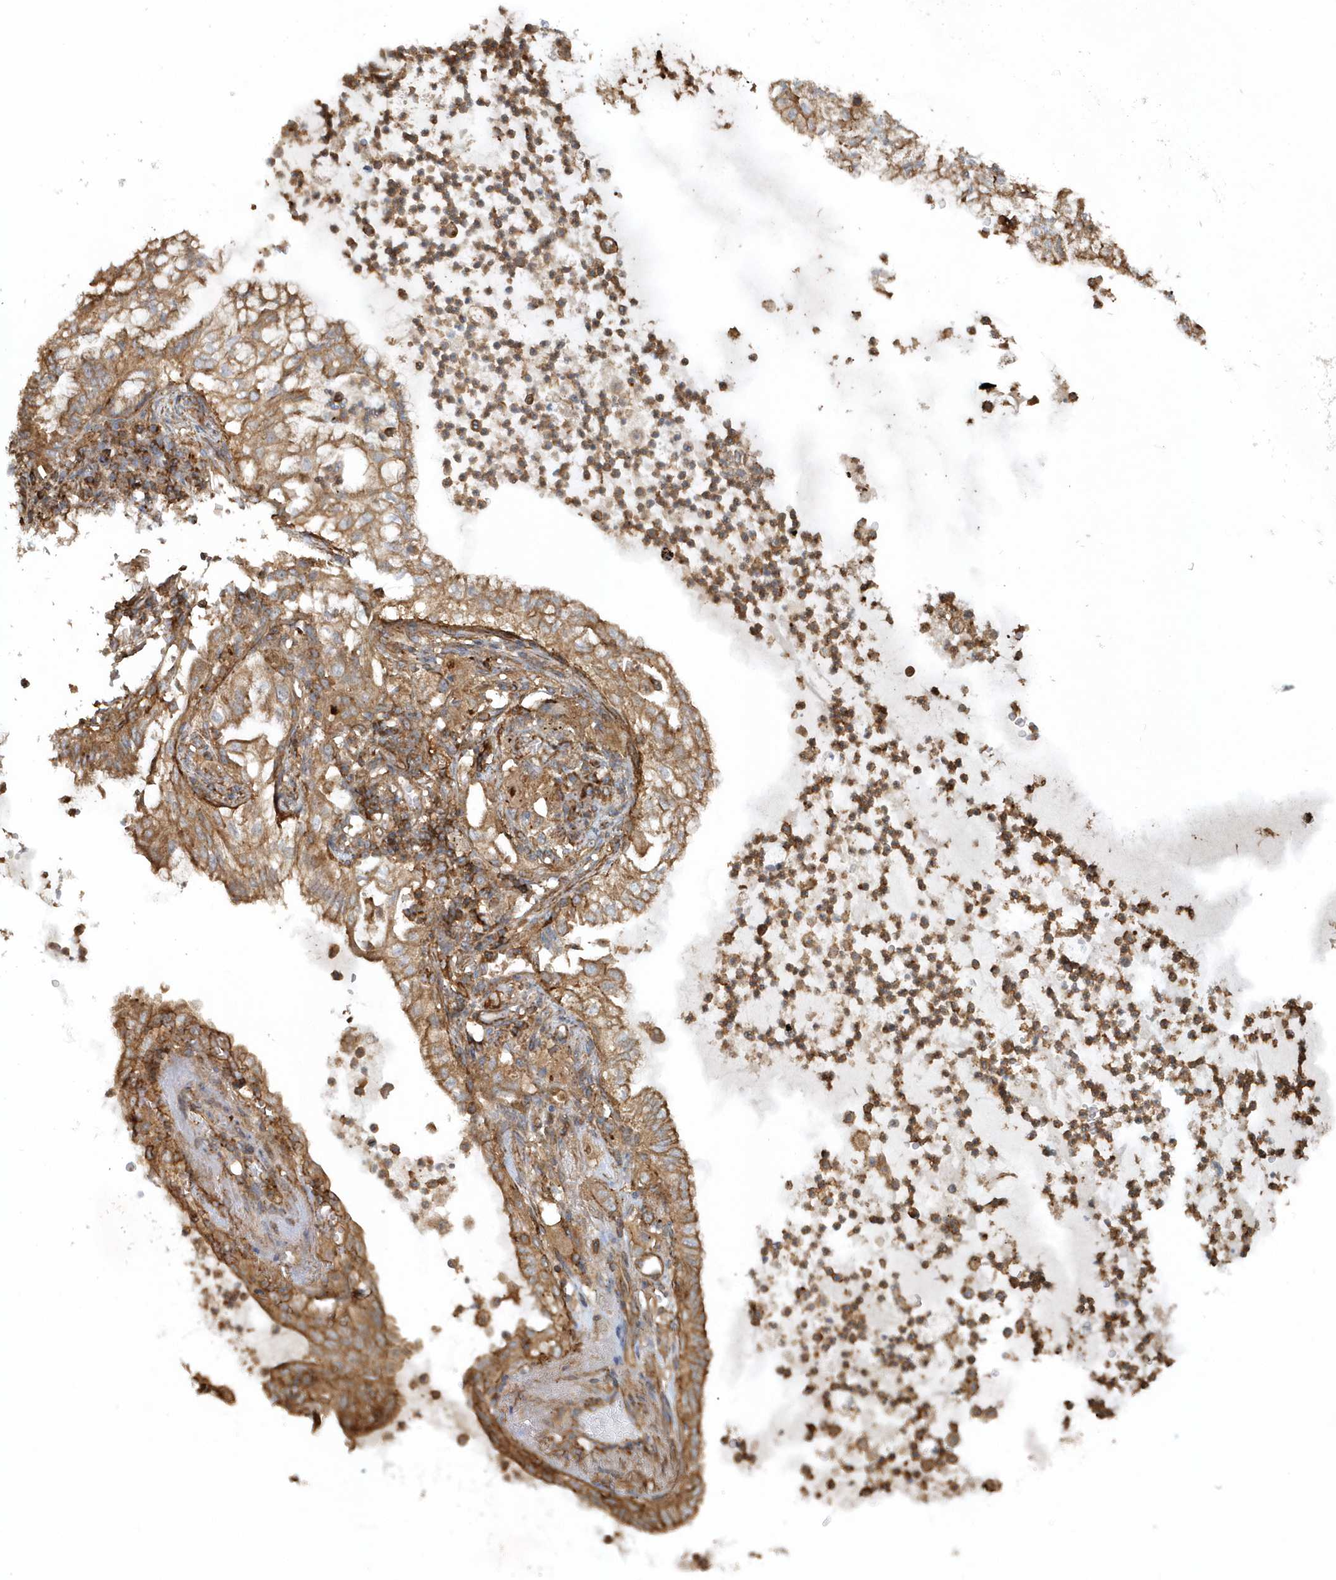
{"staining": {"intensity": "moderate", "quantity": ">75%", "location": "cytoplasmic/membranous"}, "tissue": "lung cancer", "cell_type": "Tumor cells", "image_type": "cancer", "snomed": [{"axis": "morphology", "description": "Adenocarcinoma, NOS"}, {"axis": "topography", "description": "Lung"}], "caption": "Immunohistochemistry image of neoplastic tissue: lung adenocarcinoma stained using immunohistochemistry (IHC) displays medium levels of moderate protein expression localized specifically in the cytoplasmic/membranous of tumor cells, appearing as a cytoplasmic/membranous brown color.", "gene": "MMUT", "patient": {"sex": "female", "age": 70}}